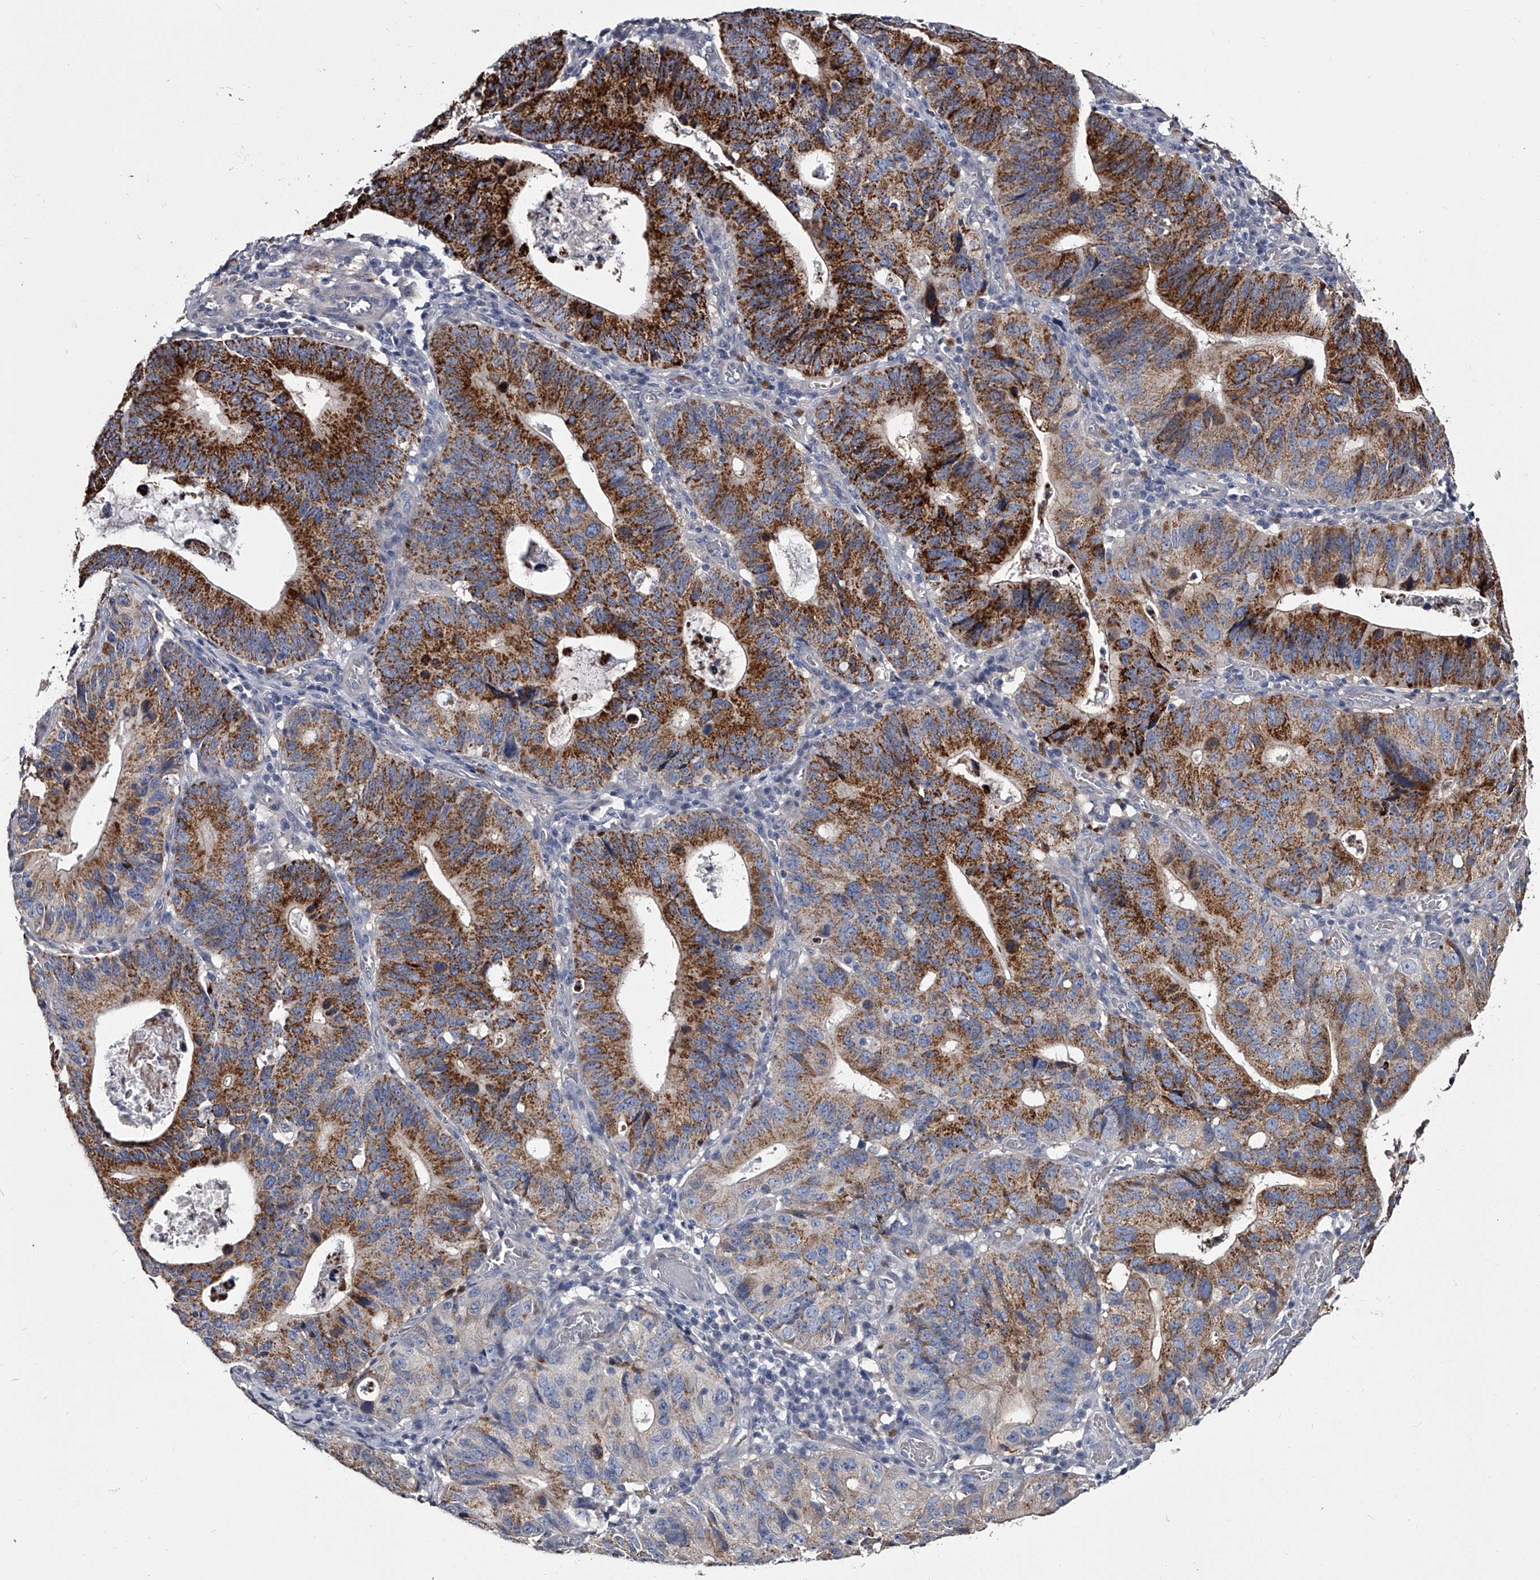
{"staining": {"intensity": "strong", "quantity": "25%-75%", "location": "cytoplasmic/membranous"}, "tissue": "stomach cancer", "cell_type": "Tumor cells", "image_type": "cancer", "snomed": [{"axis": "morphology", "description": "Adenocarcinoma, NOS"}, {"axis": "topography", "description": "Stomach"}], "caption": "Immunohistochemistry (IHC) of human stomach cancer shows high levels of strong cytoplasmic/membranous staining in about 25%-75% of tumor cells.", "gene": "GAPVD1", "patient": {"sex": "male", "age": 59}}